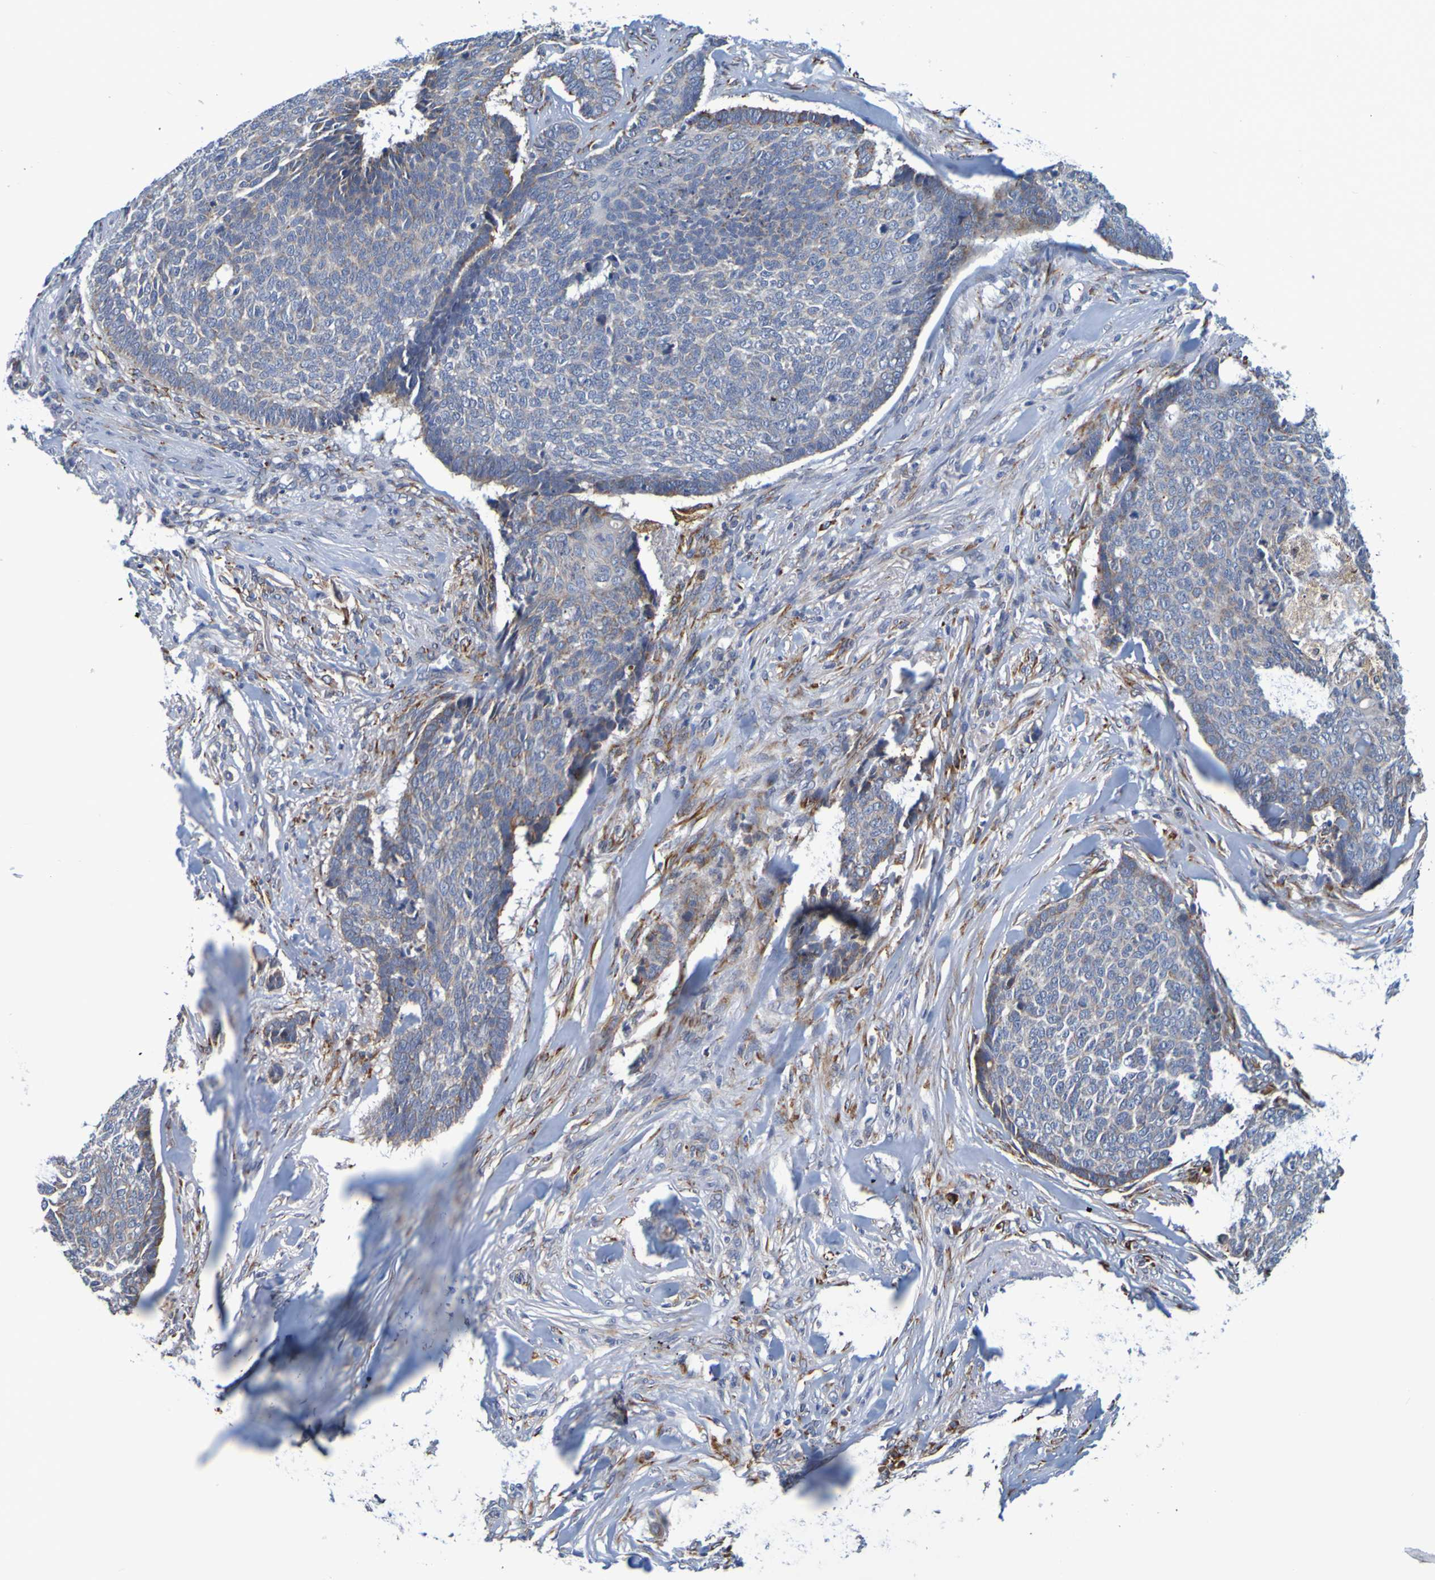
{"staining": {"intensity": "weak", "quantity": ">75%", "location": "cytoplasmic/membranous"}, "tissue": "skin cancer", "cell_type": "Tumor cells", "image_type": "cancer", "snomed": [{"axis": "morphology", "description": "Basal cell carcinoma"}, {"axis": "topography", "description": "Skin"}], "caption": "Weak cytoplasmic/membranous staining for a protein is seen in about >75% of tumor cells of basal cell carcinoma (skin) using immunohistochemistry (IHC).", "gene": "SIL1", "patient": {"sex": "male", "age": 84}}